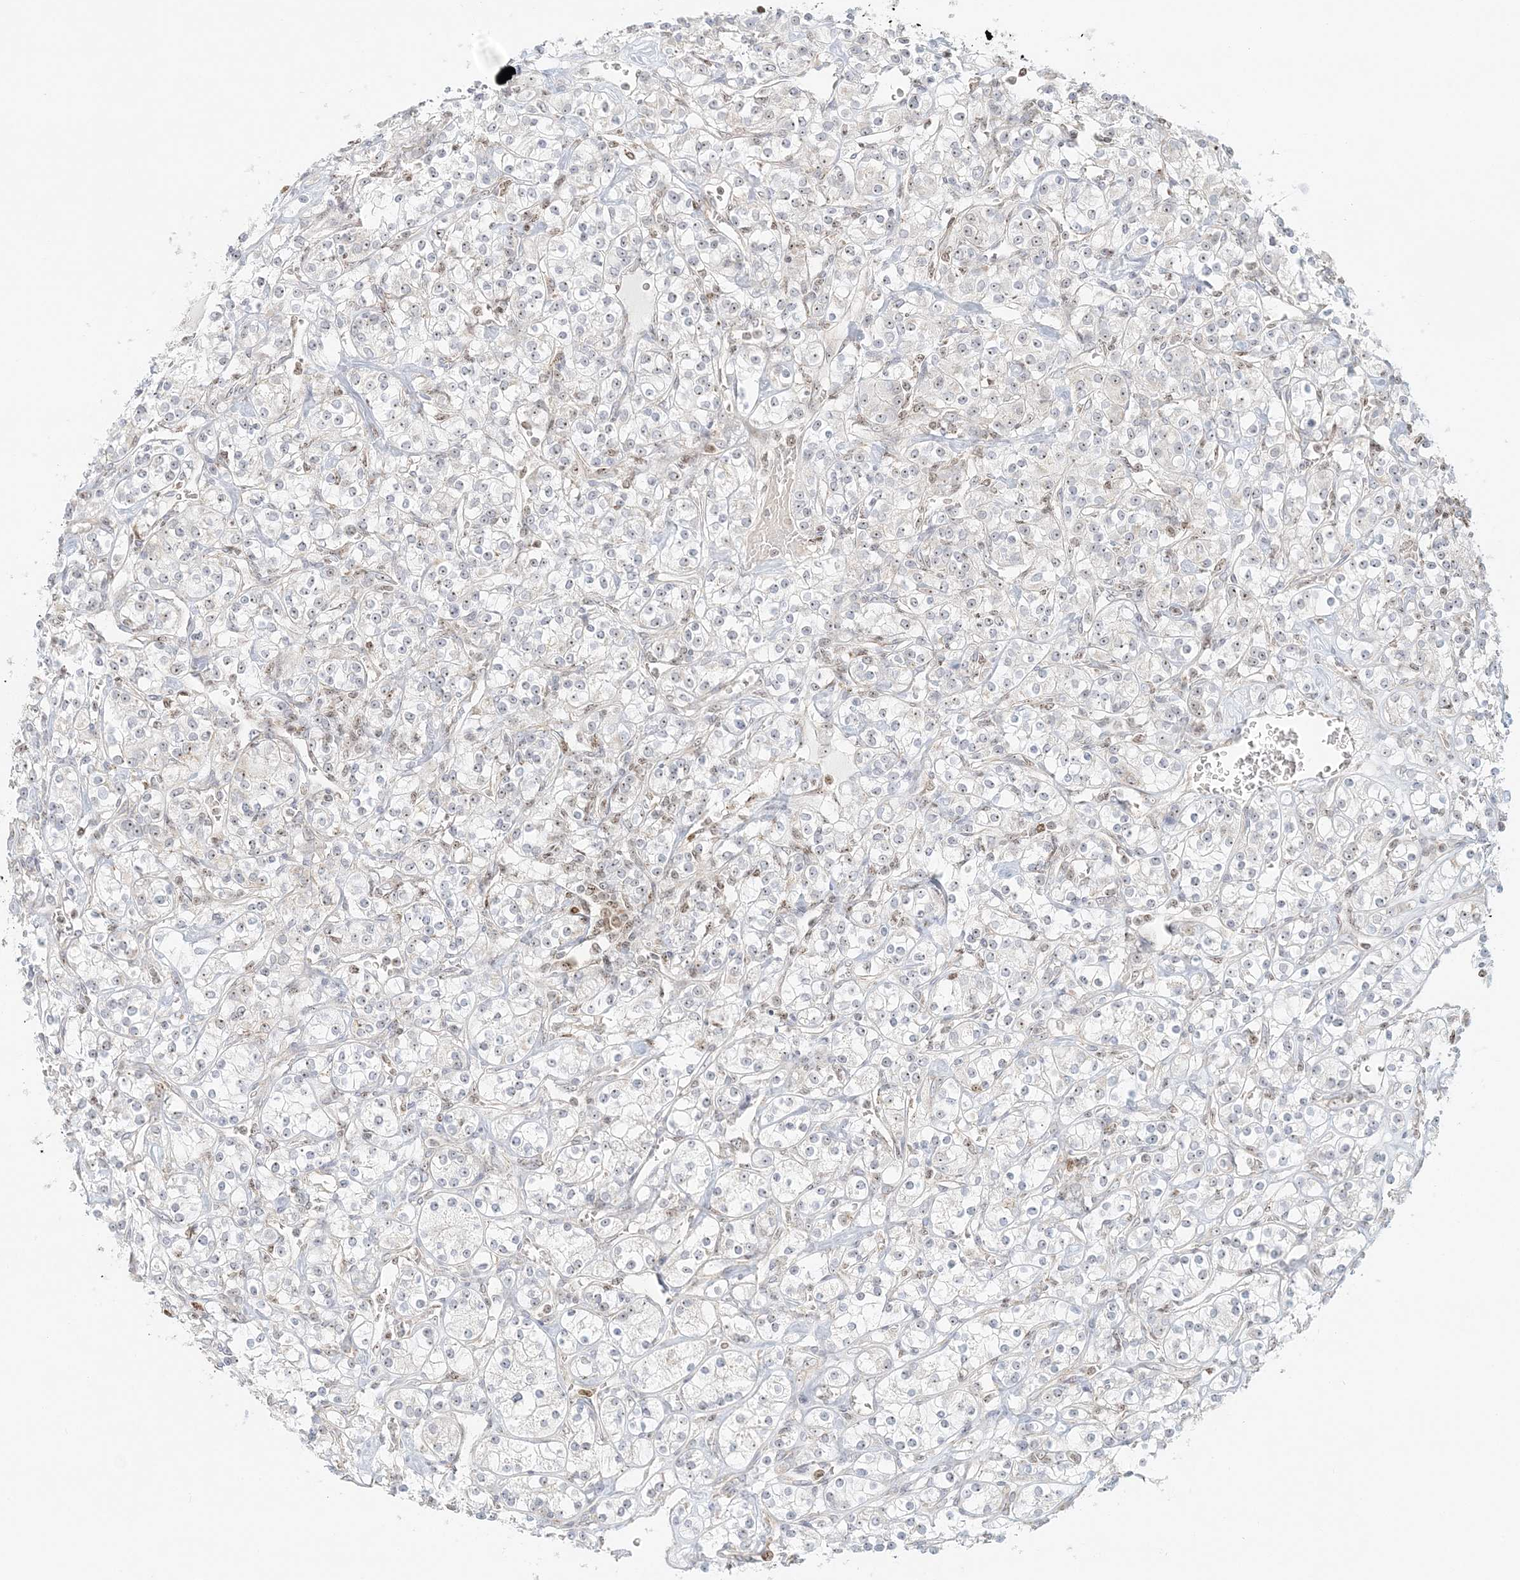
{"staining": {"intensity": "negative", "quantity": "none", "location": "none"}, "tissue": "renal cancer", "cell_type": "Tumor cells", "image_type": "cancer", "snomed": [{"axis": "morphology", "description": "Adenocarcinoma, NOS"}, {"axis": "topography", "description": "Kidney"}], "caption": "DAB (3,3'-diaminobenzidine) immunohistochemical staining of human renal adenocarcinoma reveals no significant positivity in tumor cells.", "gene": "UBE2F", "patient": {"sex": "male", "age": 77}}